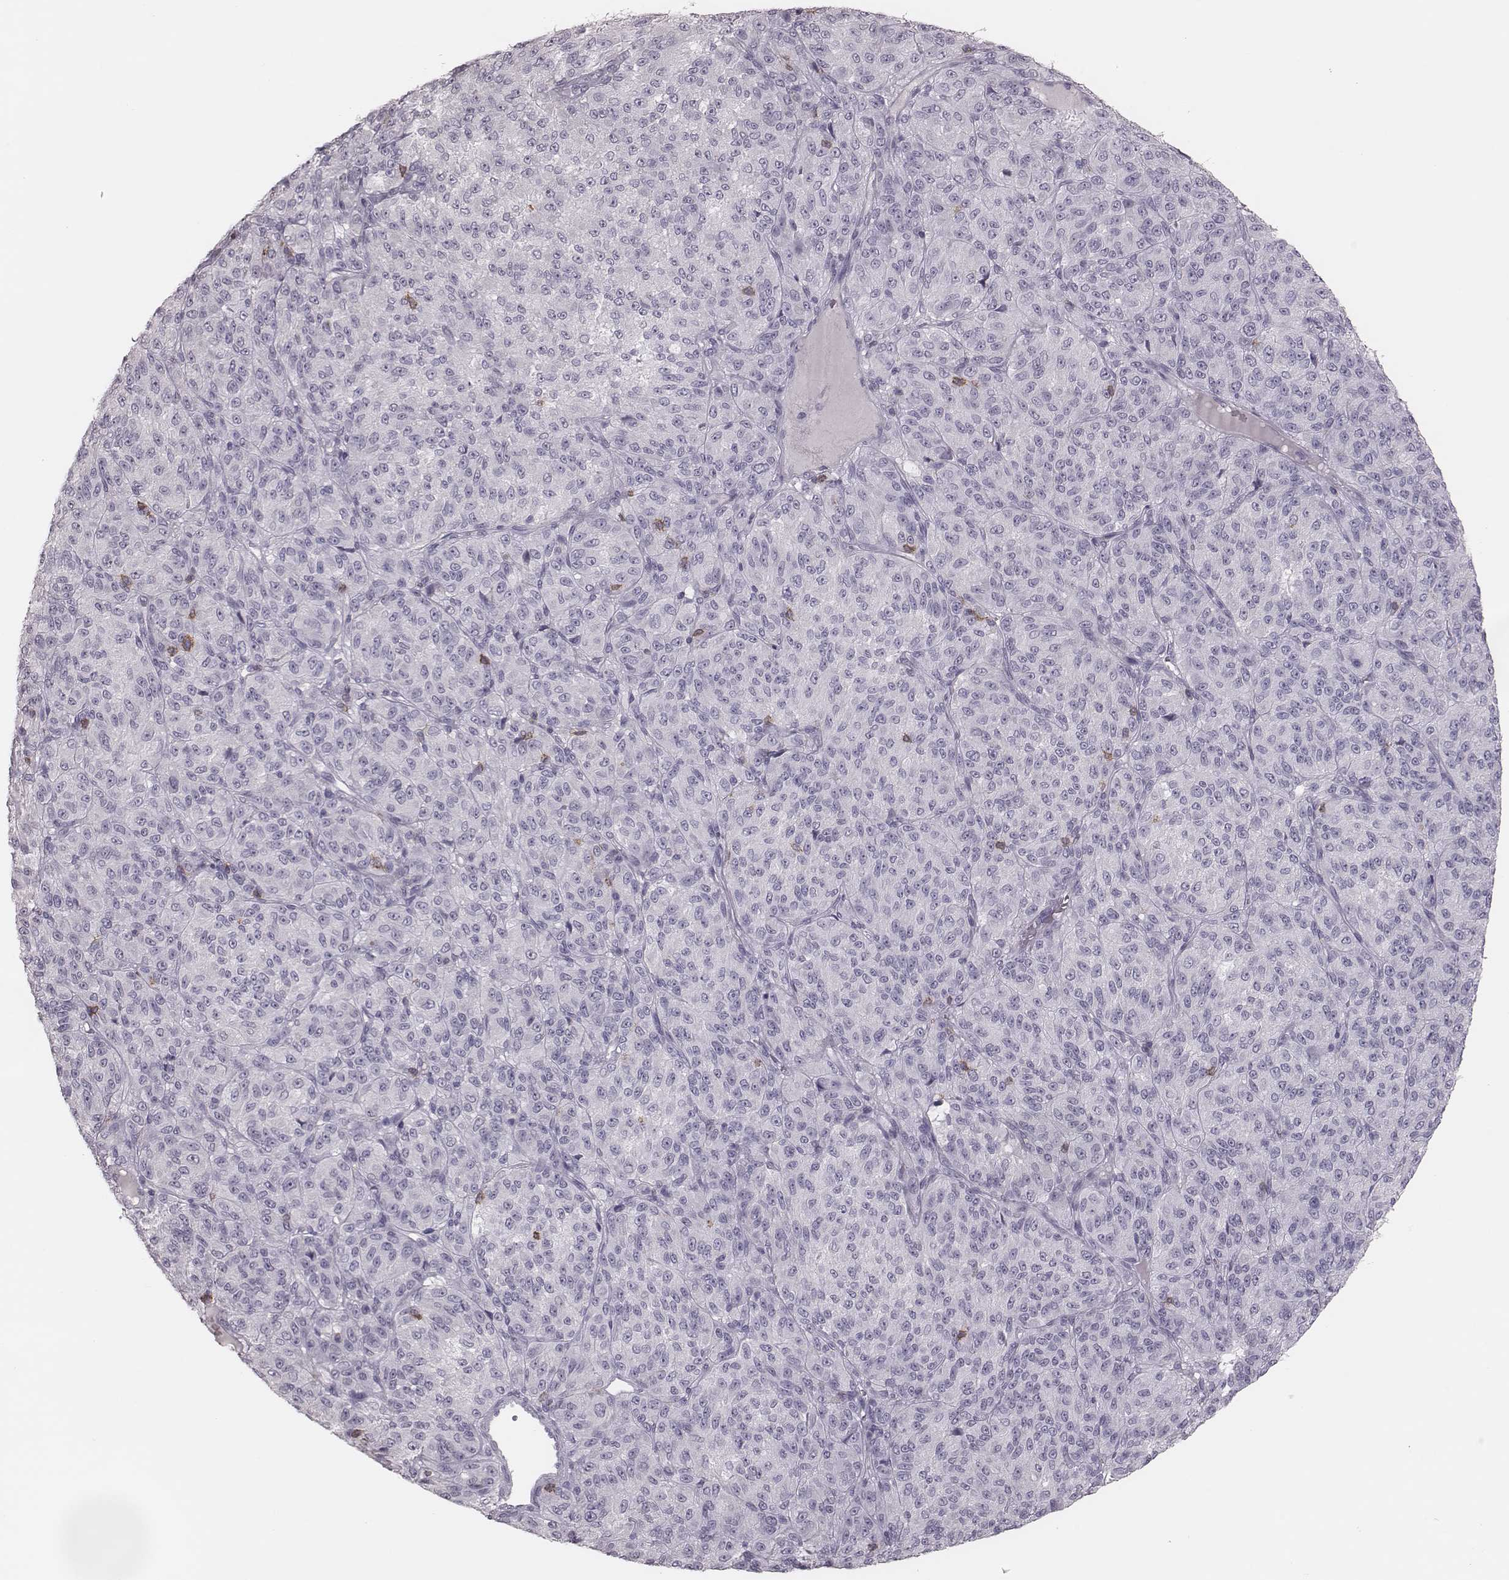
{"staining": {"intensity": "negative", "quantity": "none", "location": "none"}, "tissue": "melanoma", "cell_type": "Tumor cells", "image_type": "cancer", "snomed": [{"axis": "morphology", "description": "Malignant melanoma, Metastatic site"}, {"axis": "topography", "description": "Brain"}], "caption": "Malignant melanoma (metastatic site) stained for a protein using IHC reveals no expression tumor cells.", "gene": "PDCD1", "patient": {"sex": "female", "age": 56}}